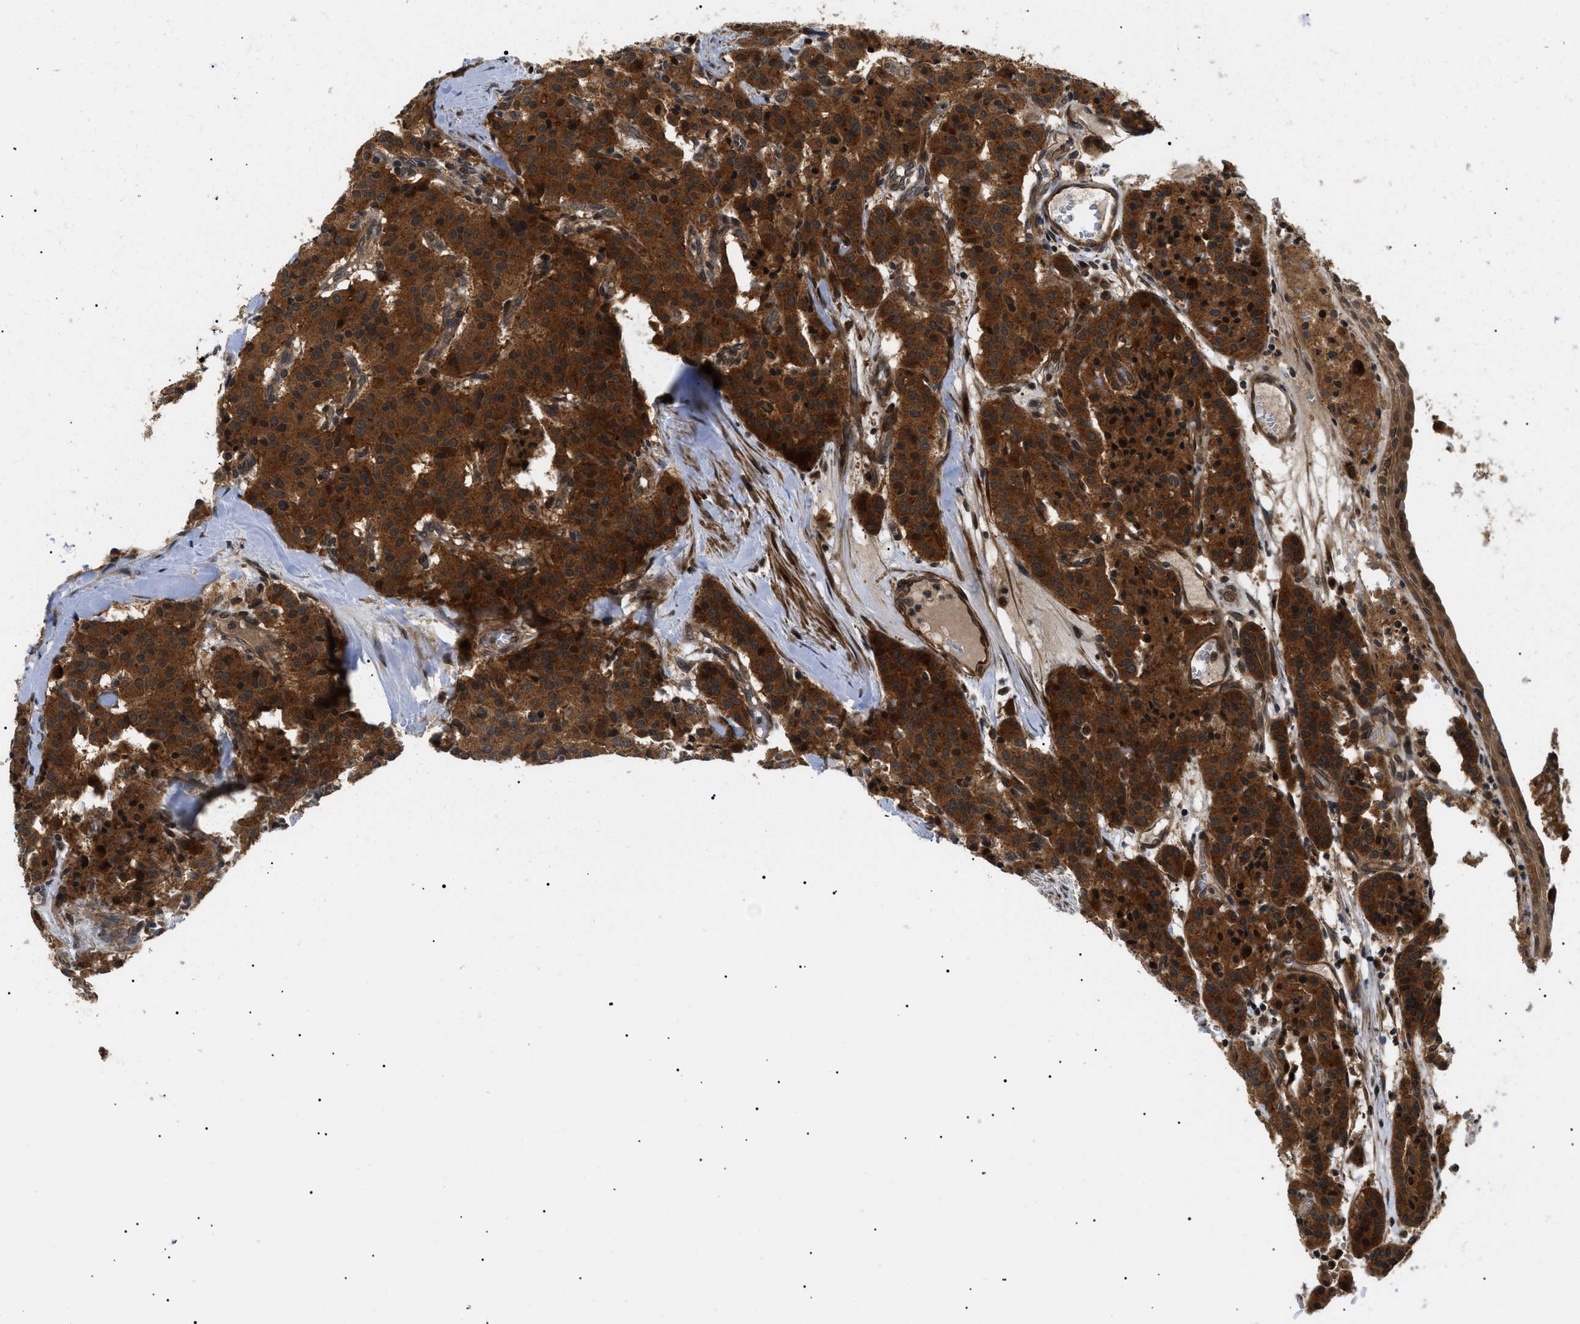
{"staining": {"intensity": "strong", "quantity": ">75%", "location": "cytoplasmic/membranous"}, "tissue": "carcinoid", "cell_type": "Tumor cells", "image_type": "cancer", "snomed": [{"axis": "morphology", "description": "Carcinoid, malignant, NOS"}, {"axis": "topography", "description": "Lung"}], "caption": "The photomicrograph displays immunohistochemical staining of carcinoid. There is strong cytoplasmic/membranous staining is appreciated in approximately >75% of tumor cells.", "gene": "ATP6AP1", "patient": {"sex": "male", "age": 30}}